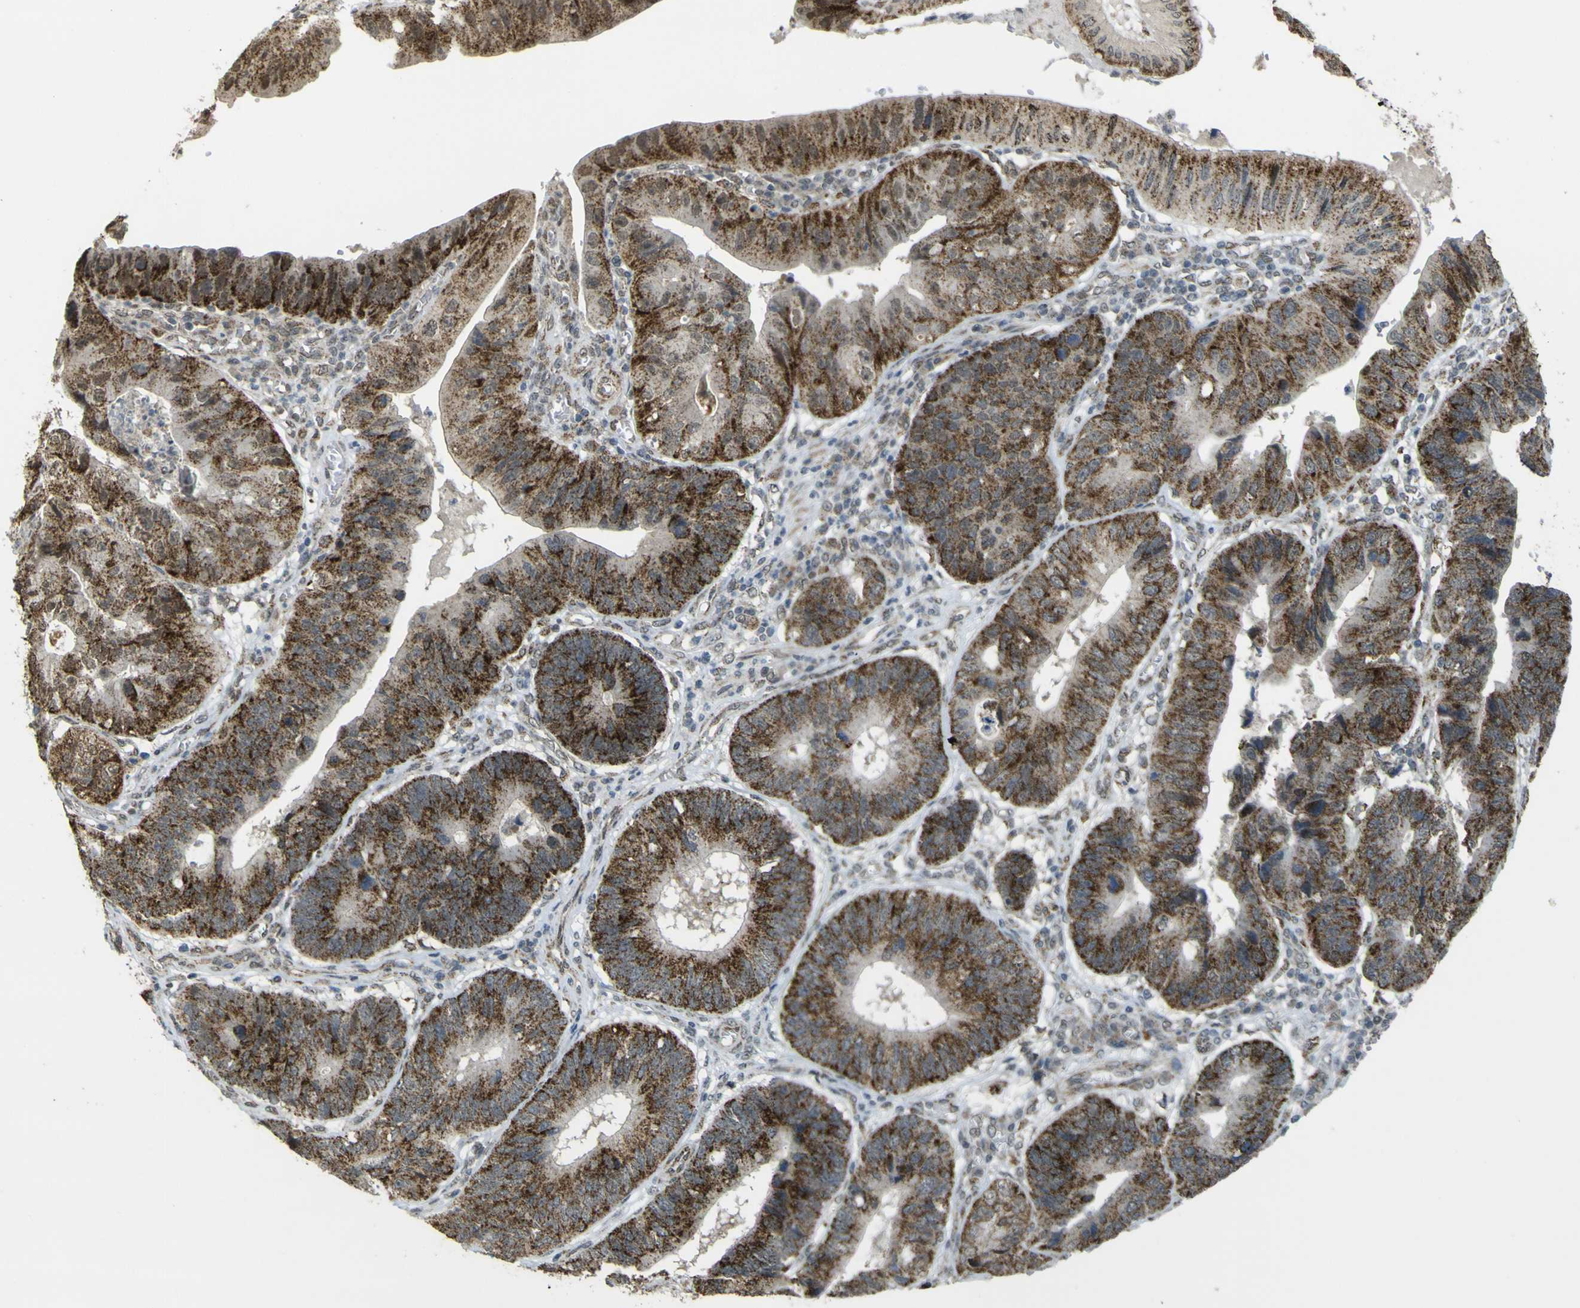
{"staining": {"intensity": "strong", "quantity": ">75%", "location": "cytoplasmic/membranous"}, "tissue": "stomach cancer", "cell_type": "Tumor cells", "image_type": "cancer", "snomed": [{"axis": "morphology", "description": "Adenocarcinoma, NOS"}, {"axis": "topography", "description": "Stomach"}], "caption": "An image of stomach cancer stained for a protein demonstrates strong cytoplasmic/membranous brown staining in tumor cells.", "gene": "ACBD5", "patient": {"sex": "male", "age": 59}}